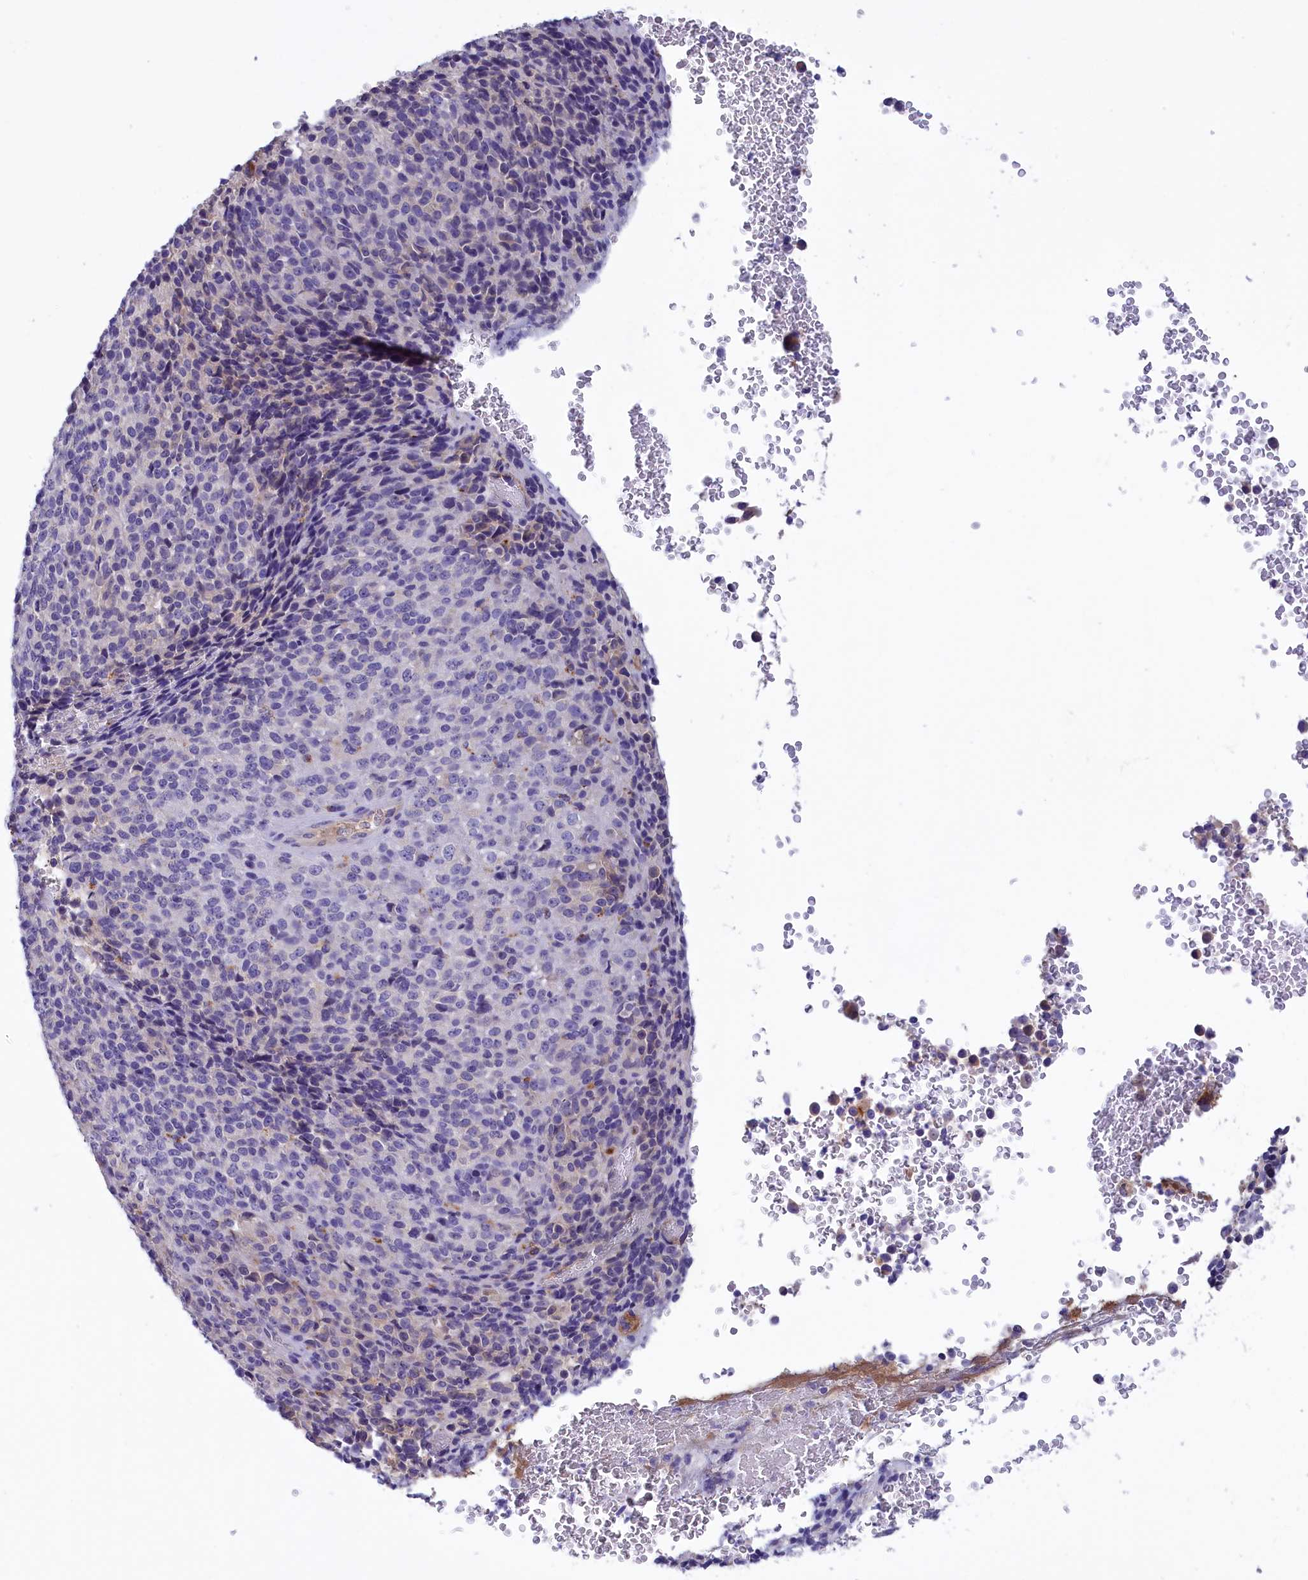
{"staining": {"intensity": "negative", "quantity": "none", "location": "none"}, "tissue": "melanoma", "cell_type": "Tumor cells", "image_type": "cancer", "snomed": [{"axis": "morphology", "description": "Malignant melanoma, Metastatic site"}, {"axis": "topography", "description": "Brain"}], "caption": "Immunohistochemistry (IHC) photomicrograph of neoplastic tissue: human malignant melanoma (metastatic site) stained with DAB displays no significant protein positivity in tumor cells.", "gene": "STYX", "patient": {"sex": "female", "age": 56}}